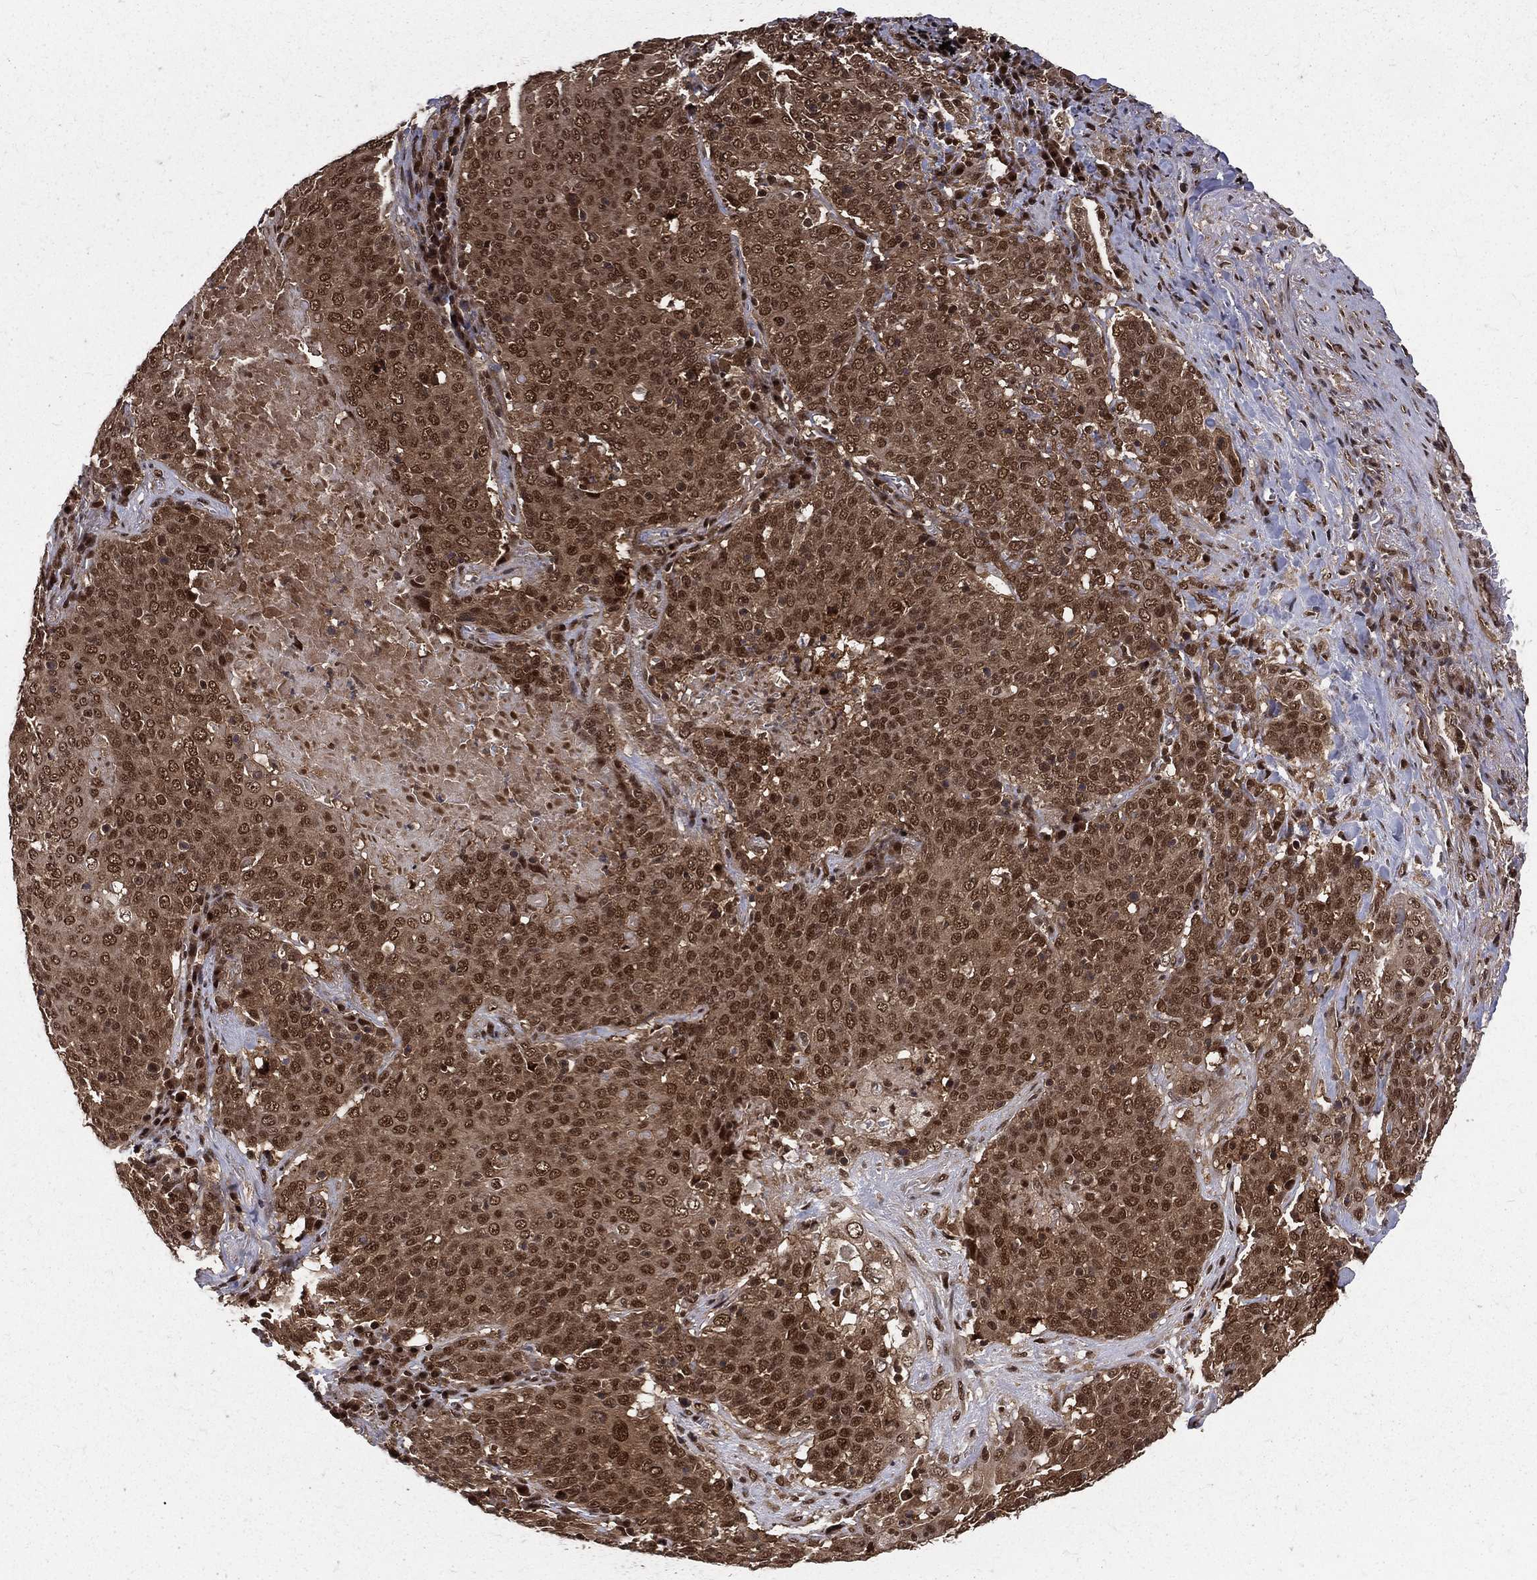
{"staining": {"intensity": "strong", "quantity": ">75%", "location": "cytoplasmic/membranous,nuclear"}, "tissue": "lung cancer", "cell_type": "Tumor cells", "image_type": "cancer", "snomed": [{"axis": "morphology", "description": "Squamous cell carcinoma, NOS"}, {"axis": "topography", "description": "Lung"}], "caption": "Tumor cells demonstrate high levels of strong cytoplasmic/membranous and nuclear positivity in about >75% of cells in squamous cell carcinoma (lung).", "gene": "COPS4", "patient": {"sex": "male", "age": 82}}